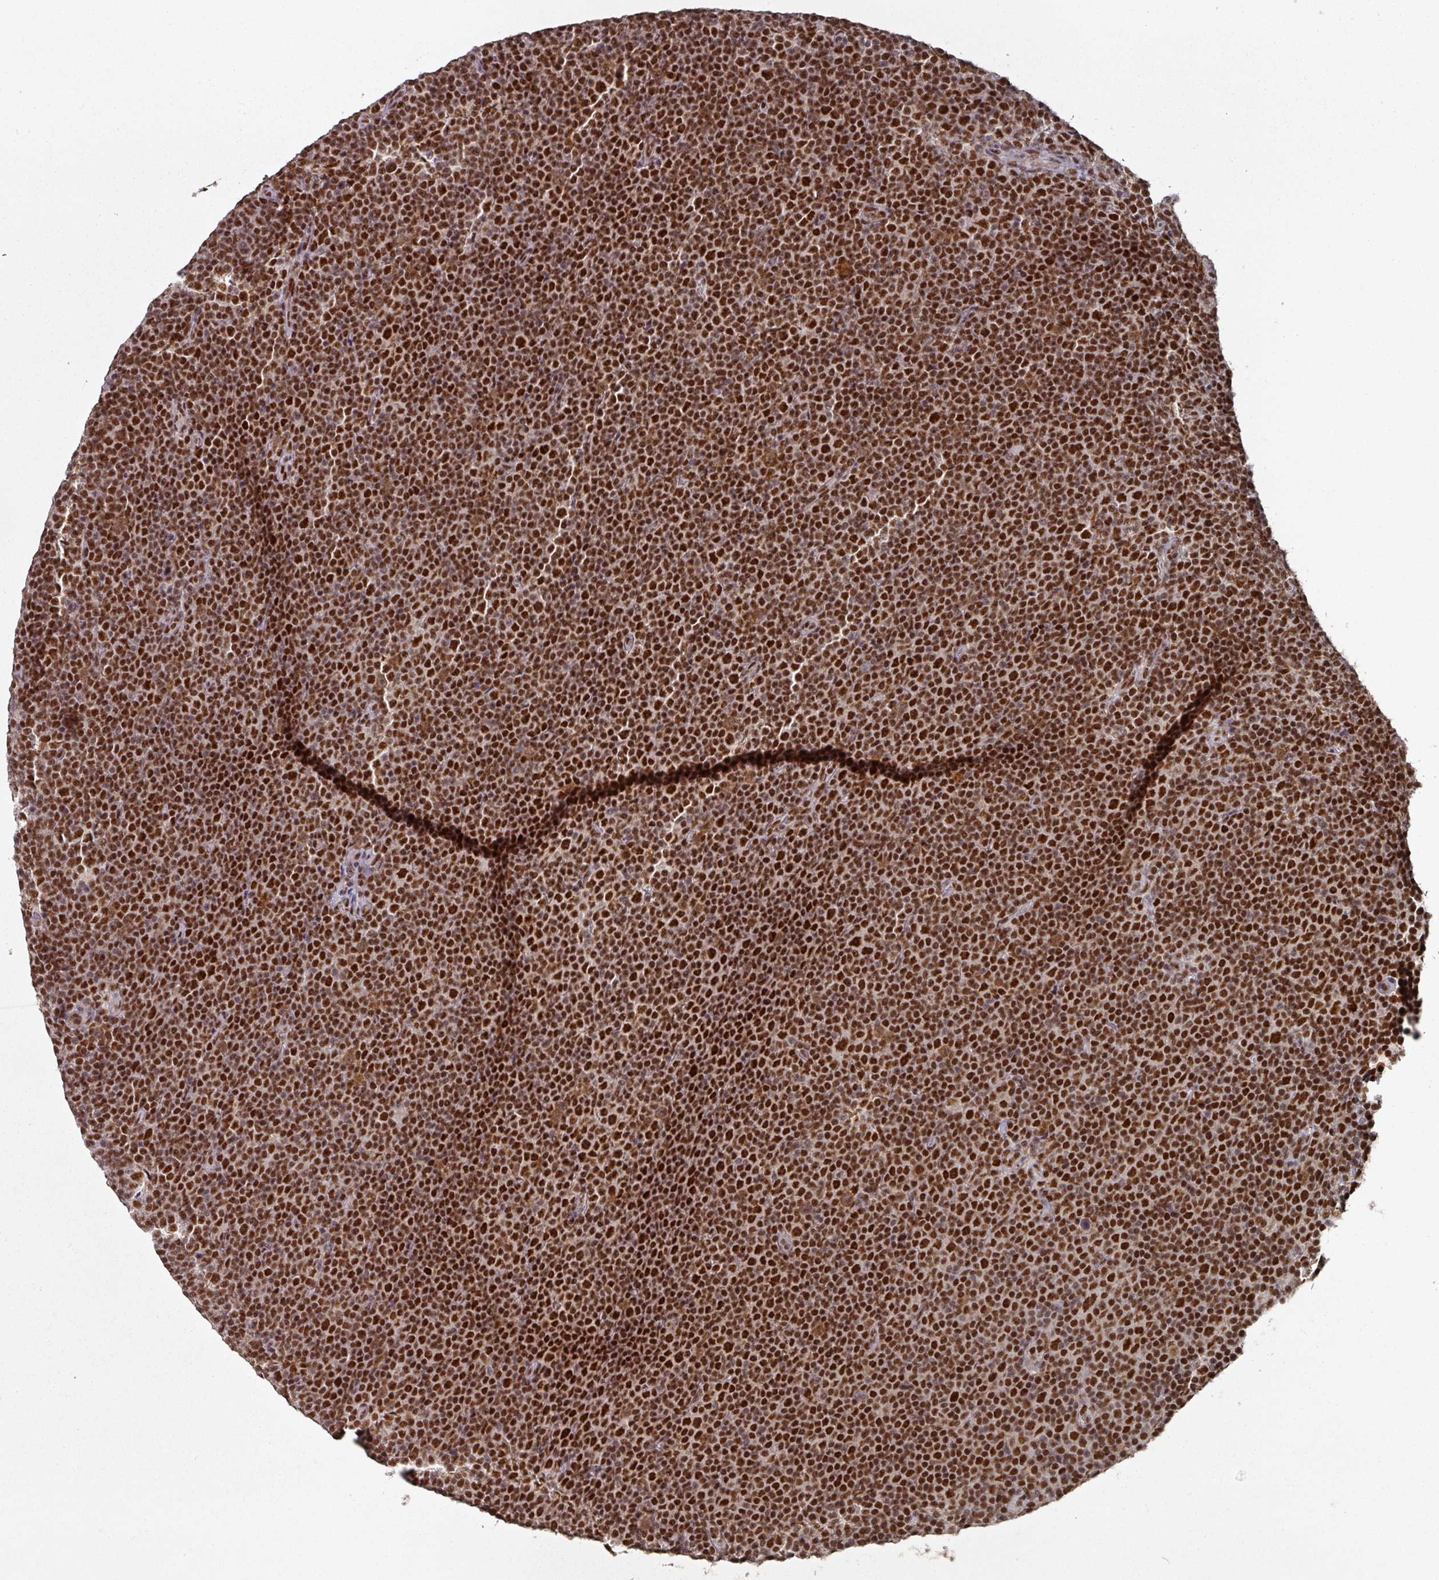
{"staining": {"intensity": "strong", "quantity": ">75%", "location": "nuclear"}, "tissue": "lymphoma", "cell_type": "Tumor cells", "image_type": "cancer", "snomed": [{"axis": "morphology", "description": "Malignant lymphoma, non-Hodgkin's type, Low grade"}, {"axis": "topography", "description": "Lymph node"}], "caption": "Immunohistochemical staining of lymphoma shows high levels of strong nuclear positivity in approximately >75% of tumor cells.", "gene": "MEPCE", "patient": {"sex": "female", "age": 67}}